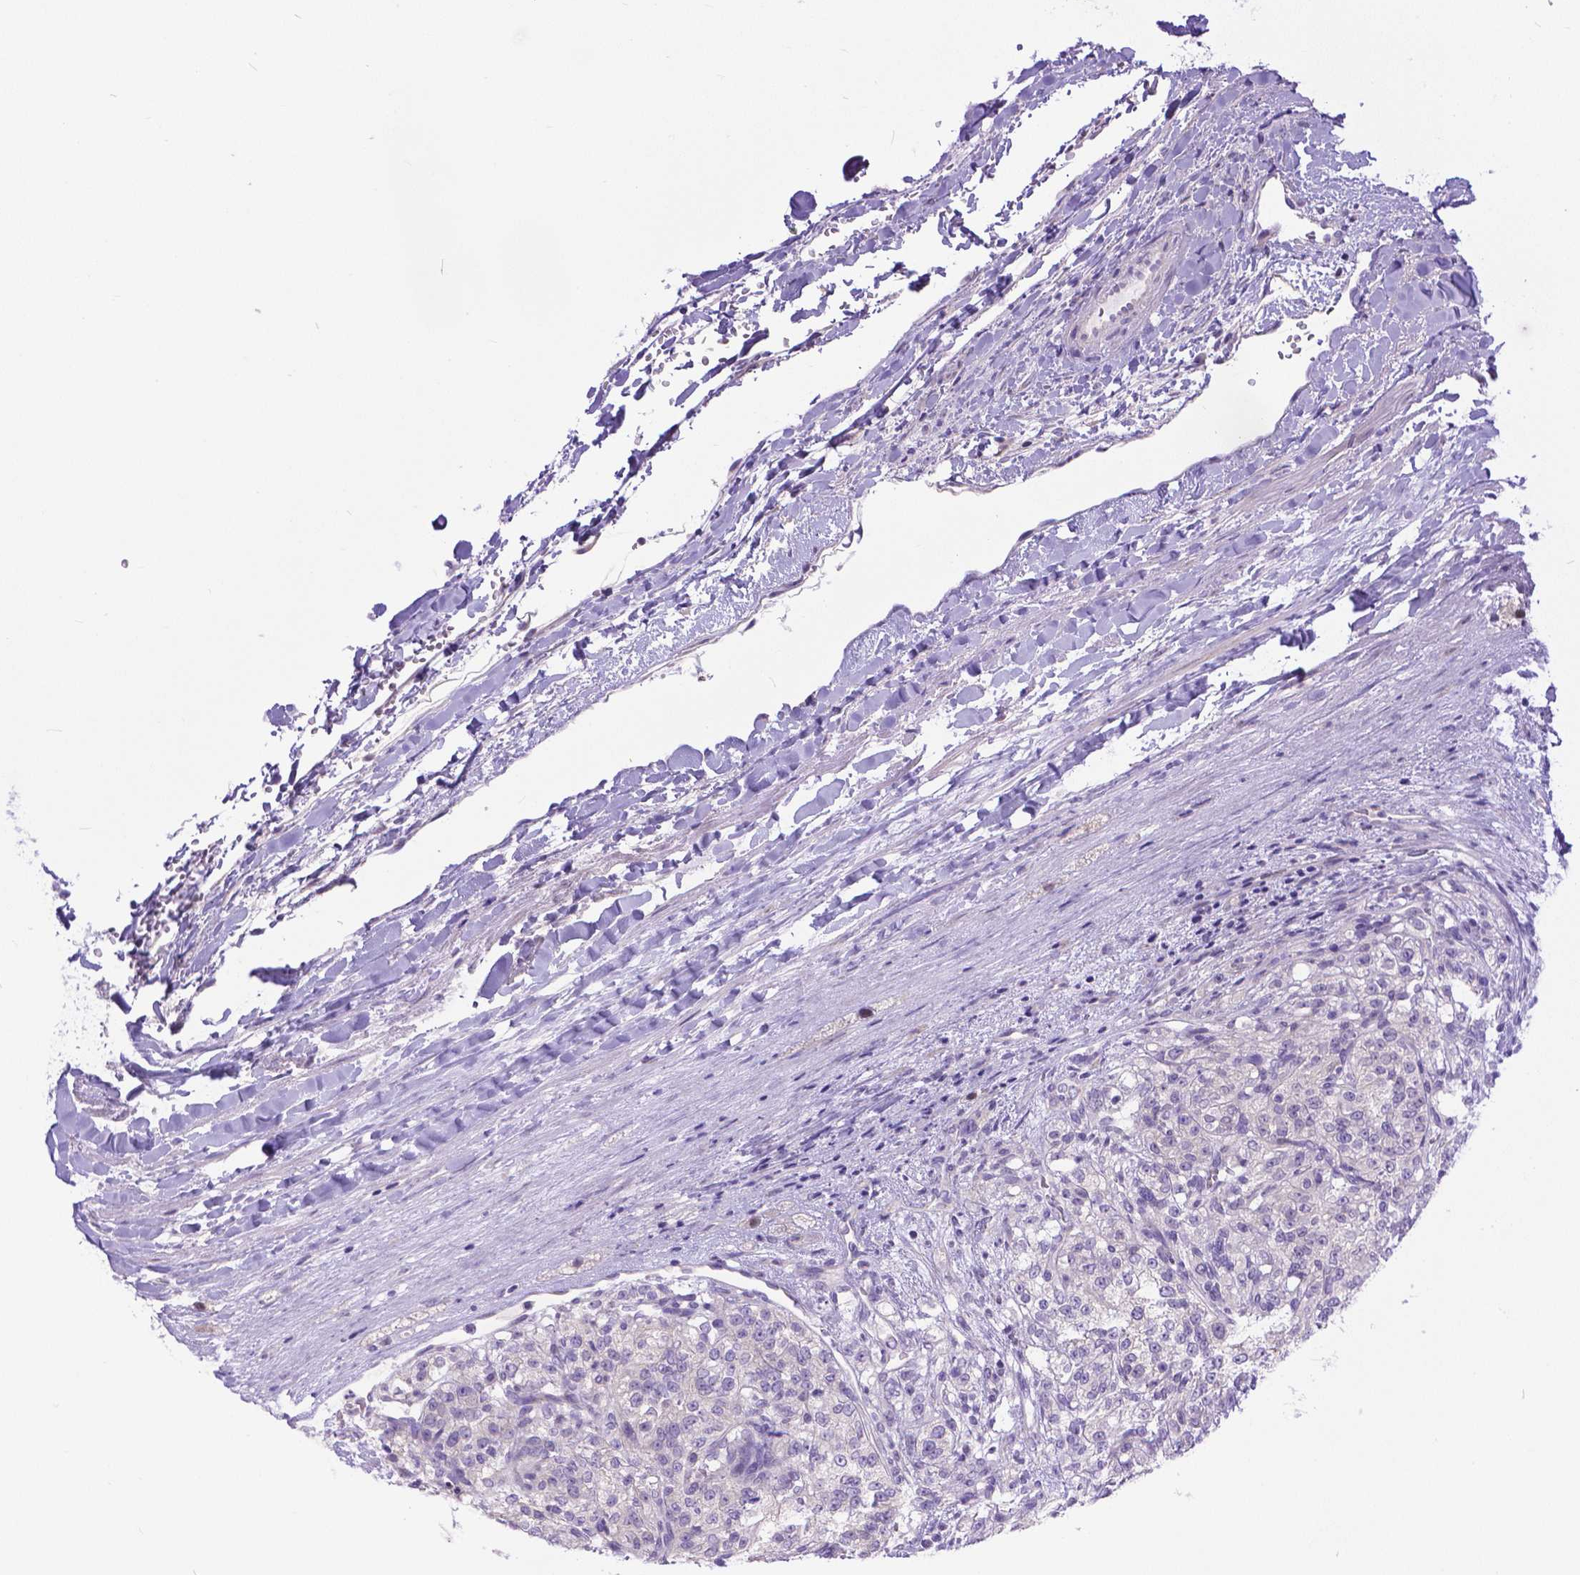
{"staining": {"intensity": "negative", "quantity": "none", "location": "none"}, "tissue": "renal cancer", "cell_type": "Tumor cells", "image_type": "cancer", "snomed": [{"axis": "morphology", "description": "Adenocarcinoma, NOS"}, {"axis": "topography", "description": "Kidney"}], "caption": "The histopathology image reveals no staining of tumor cells in renal cancer.", "gene": "TTLL6", "patient": {"sex": "female", "age": 63}}